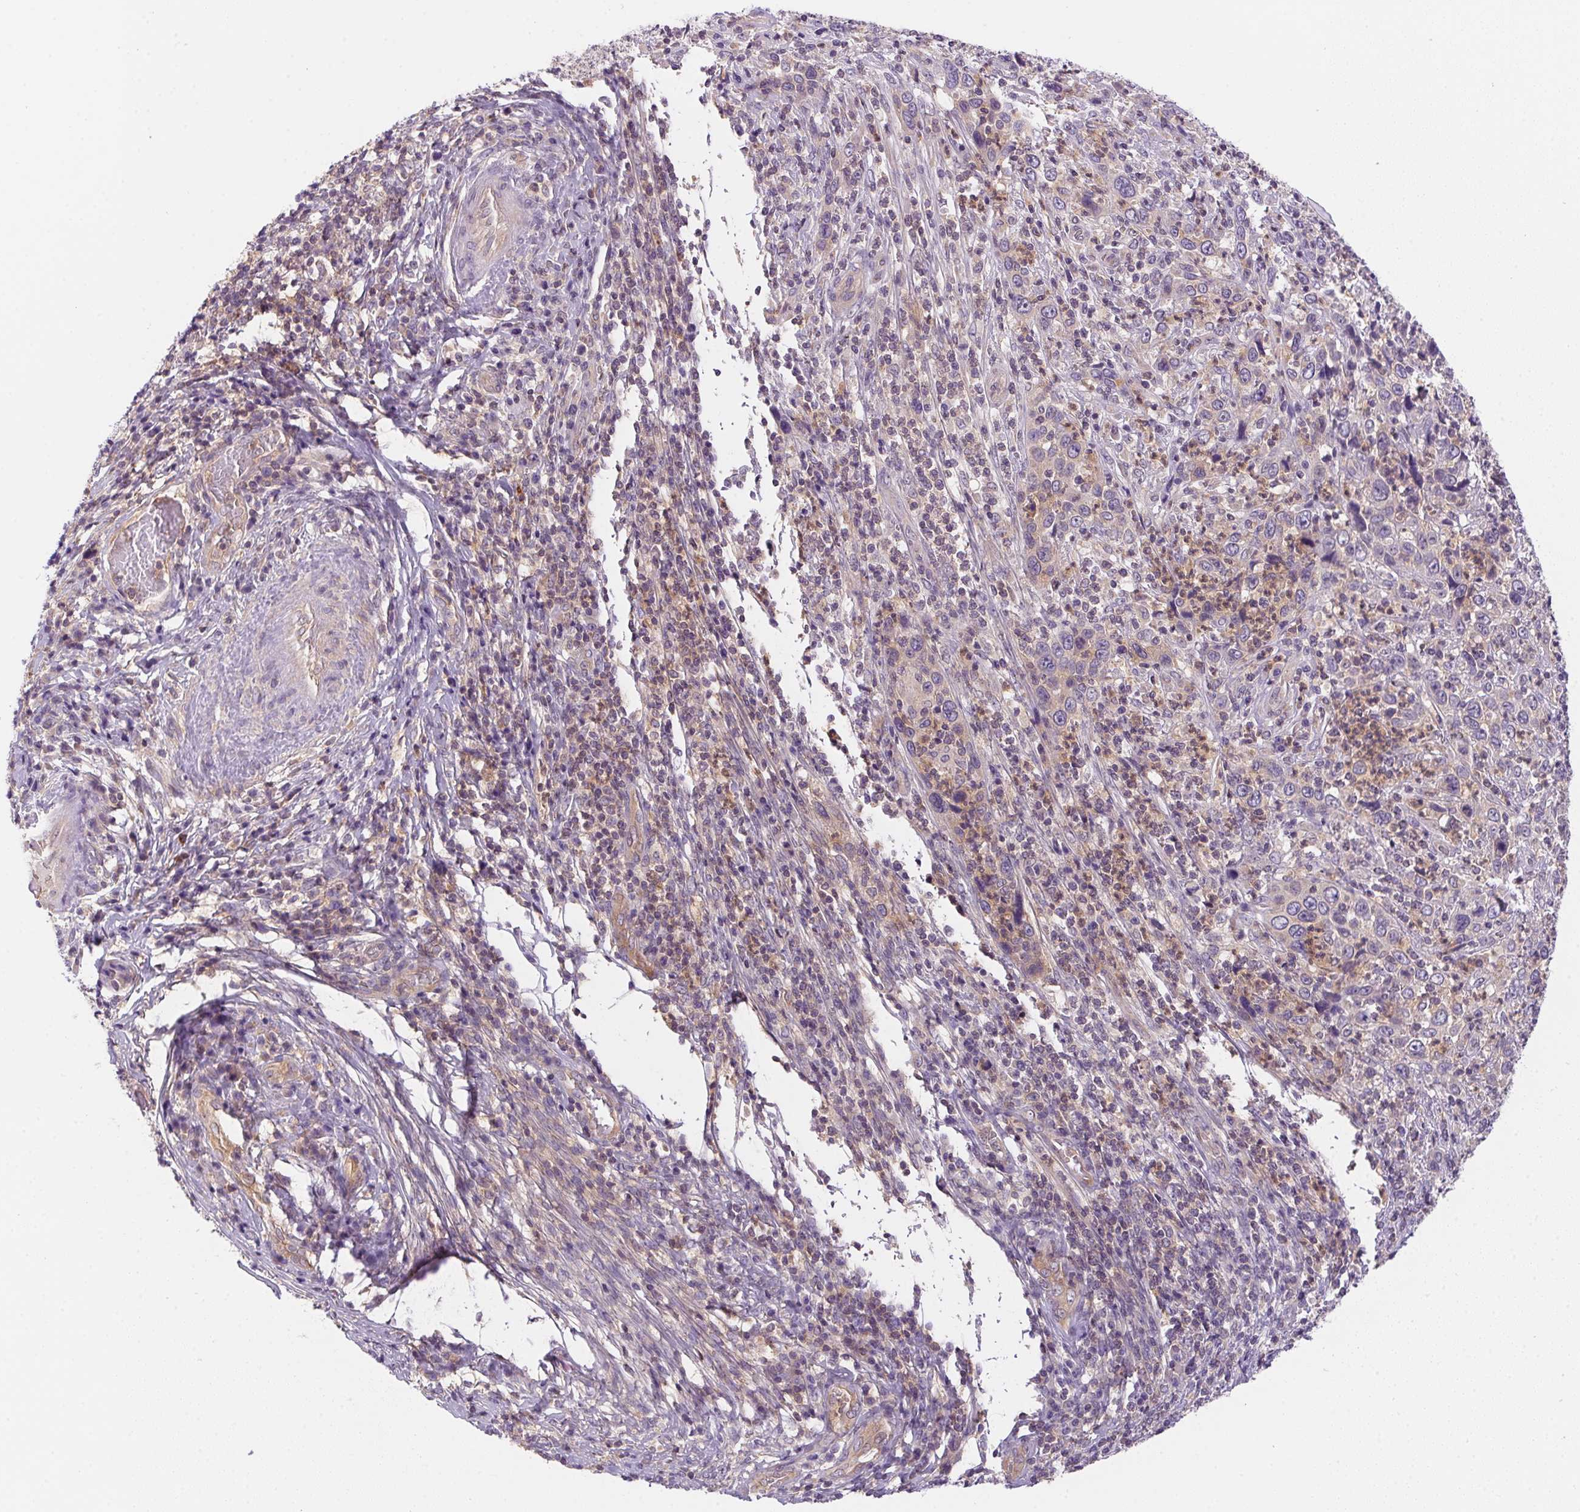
{"staining": {"intensity": "weak", "quantity": "<25%", "location": "cytoplasmic/membranous"}, "tissue": "cervical cancer", "cell_type": "Tumor cells", "image_type": "cancer", "snomed": [{"axis": "morphology", "description": "Squamous cell carcinoma, NOS"}, {"axis": "topography", "description": "Cervix"}], "caption": "Immunohistochemistry (IHC) image of human squamous cell carcinoma (cervical) stained for a protein (brown), which reveals no positivity in tumor cells. (DAB (3,3'-diaminobenzidine) immunohistochemistry with hematoxylin counter stain).", "gene": "PRKAA1", "patient": {"sex": "female", "age": 46}}